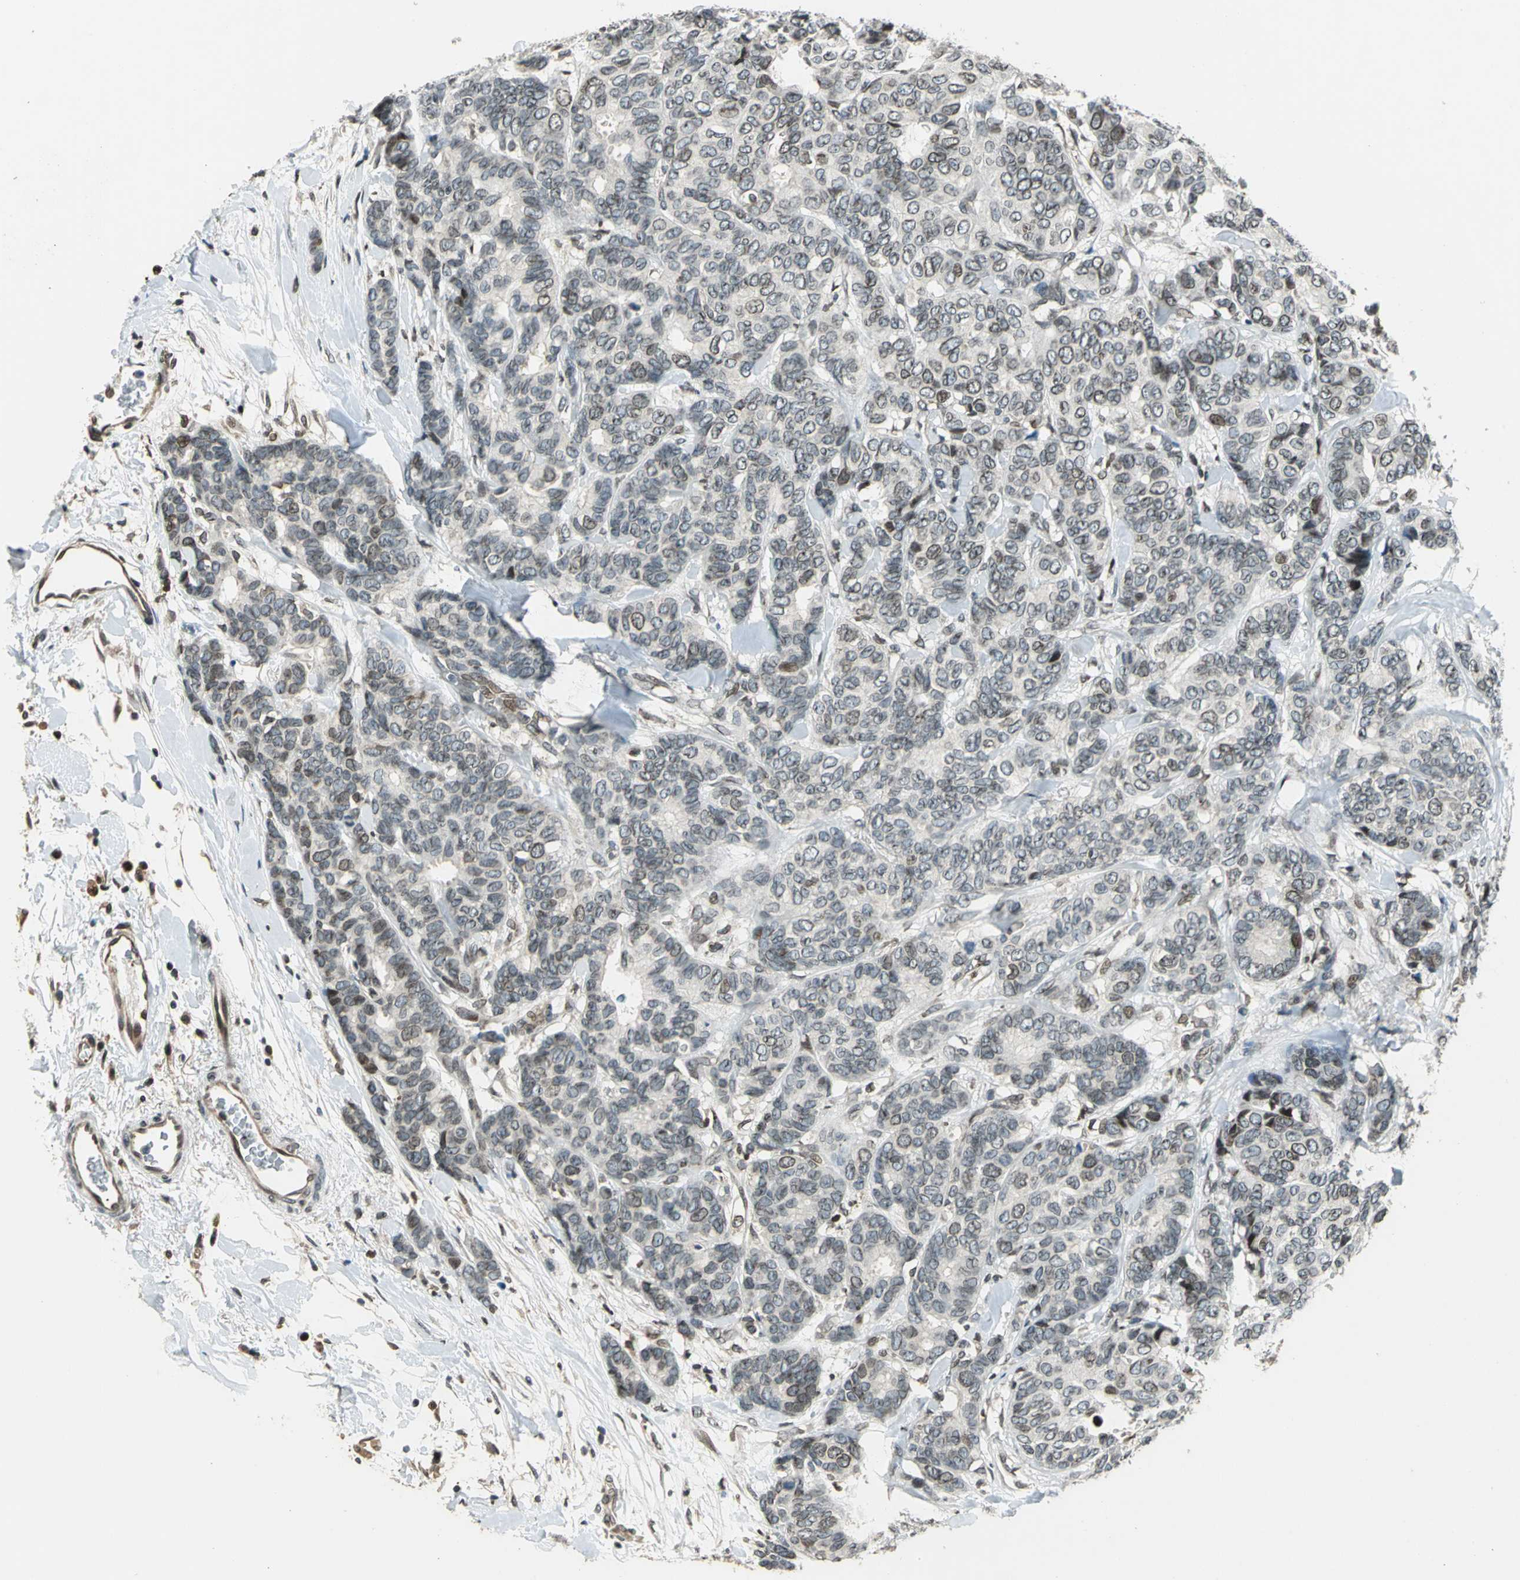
{"staining": {"intensity": "moderate", "quantity": "25%-75%", "location": "cytoplasmic/membranous,nuclear"}, "tissue": "breast cancer", "cell_type": "Tumor cells", "image_type": "cancer", "snomed": [{"axis": "morphology", "description": "Duct carcinoma"}, {"axis": "topography", "description": "Breast"}], "caption": "A brown stain labels moderate cytoplasmic/membranous and nuclear positivity of a protein in human breast intraductal carcinoma tumor cells.", "gene": "BRIP1", "patient": {"sex": "female", "age": 87}}